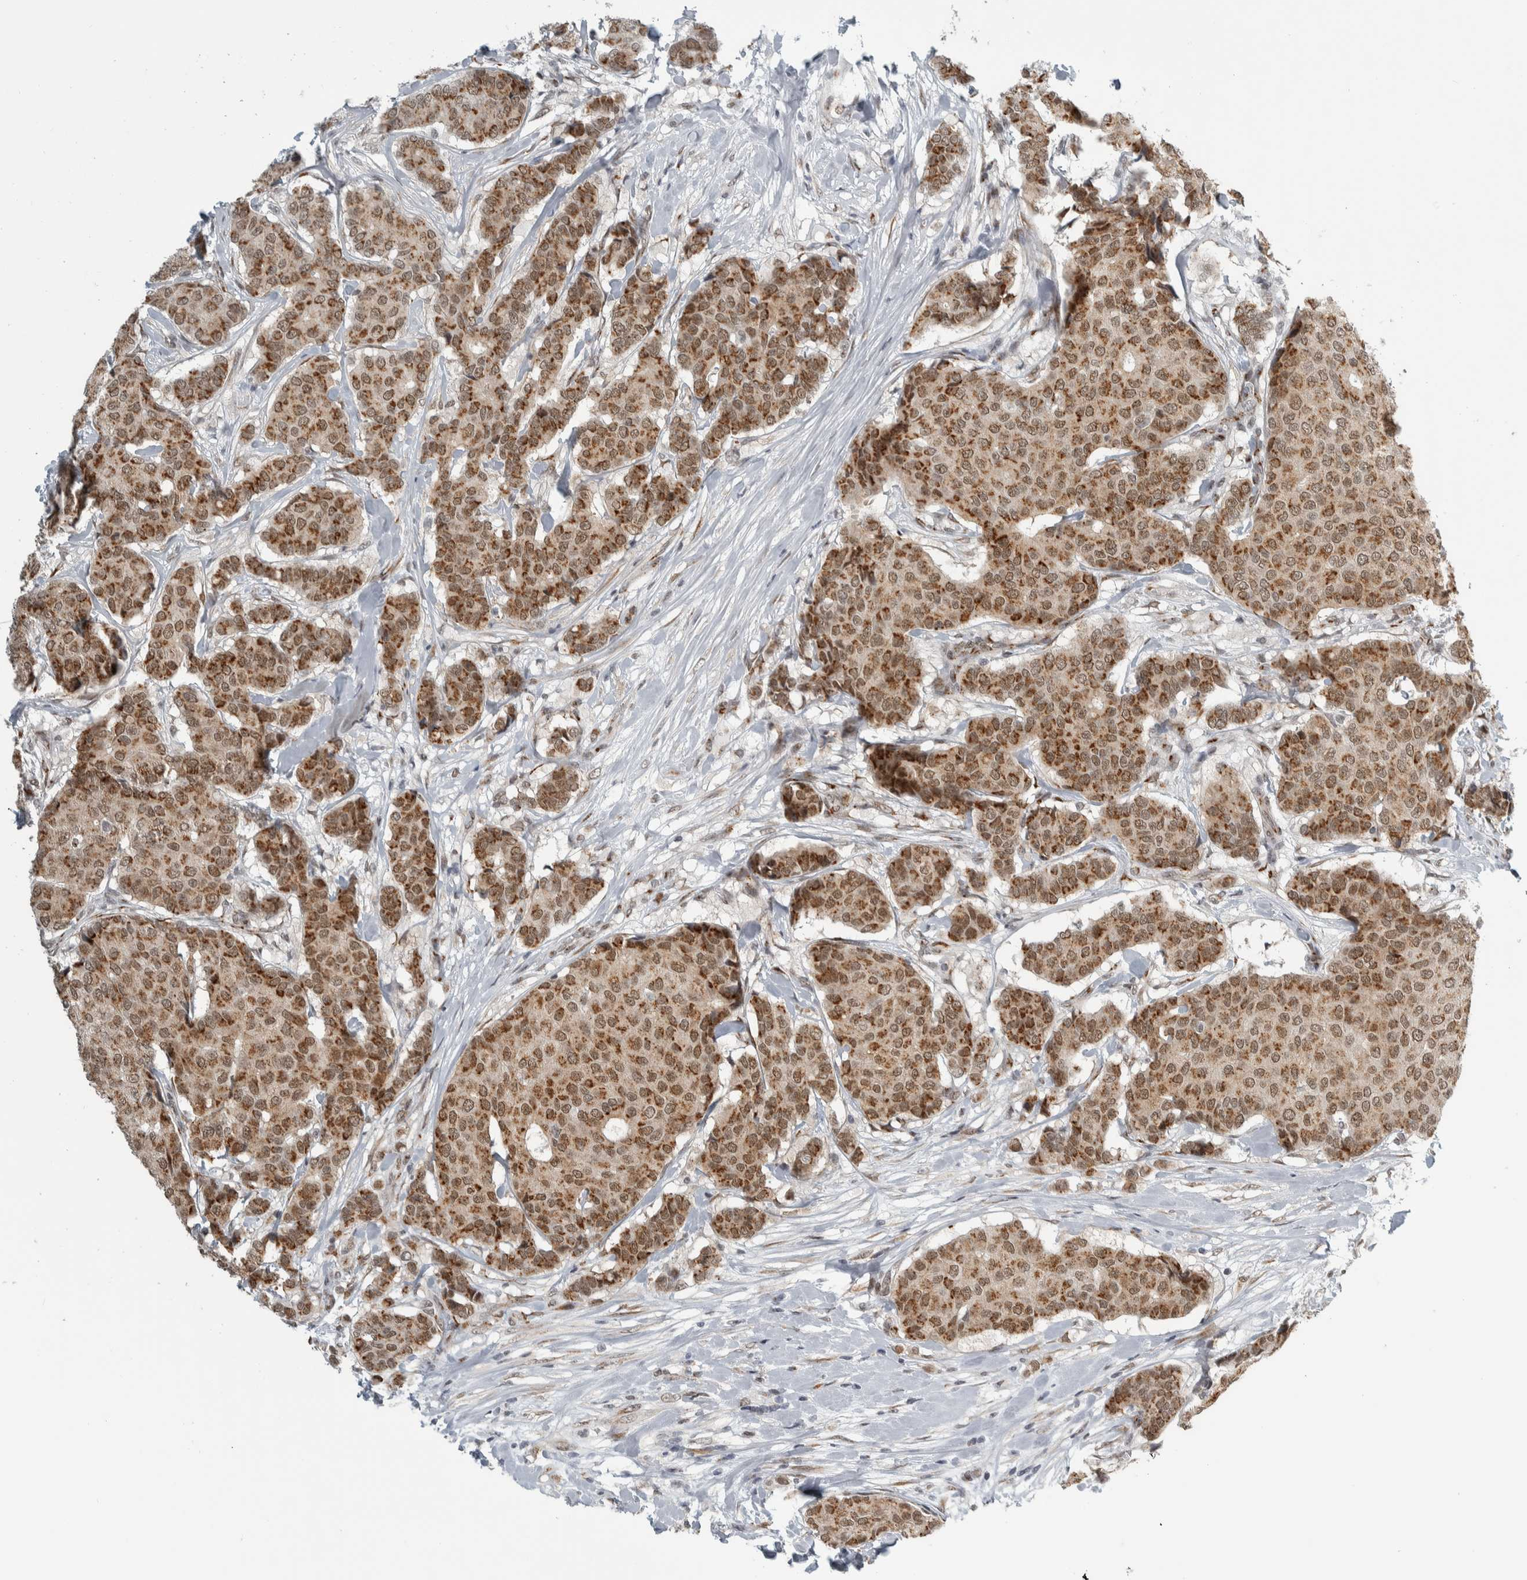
{"staining": {"intensity": "moderate", "quantity": ">75%", "location": "cytoplasmic/membranous,nuclear"}, "tissue": "breast cancer", "cell_type": "Tumor cells", "image_type": "cancer", "snomed": [{"axis": "morphology", "description": "Duct carcinoma"}, {"axis": "topography", "description": "Breast"}], "caption": "Brown immunohistochemical staining in intraductal carcinoma (breast) demonstrates moderate cytoplasmic/membranous and nuclear expression in approximately >75% of tumor cells.", "gene": "ZMYND8", "patient": {"sex": "female", "age": 75}}